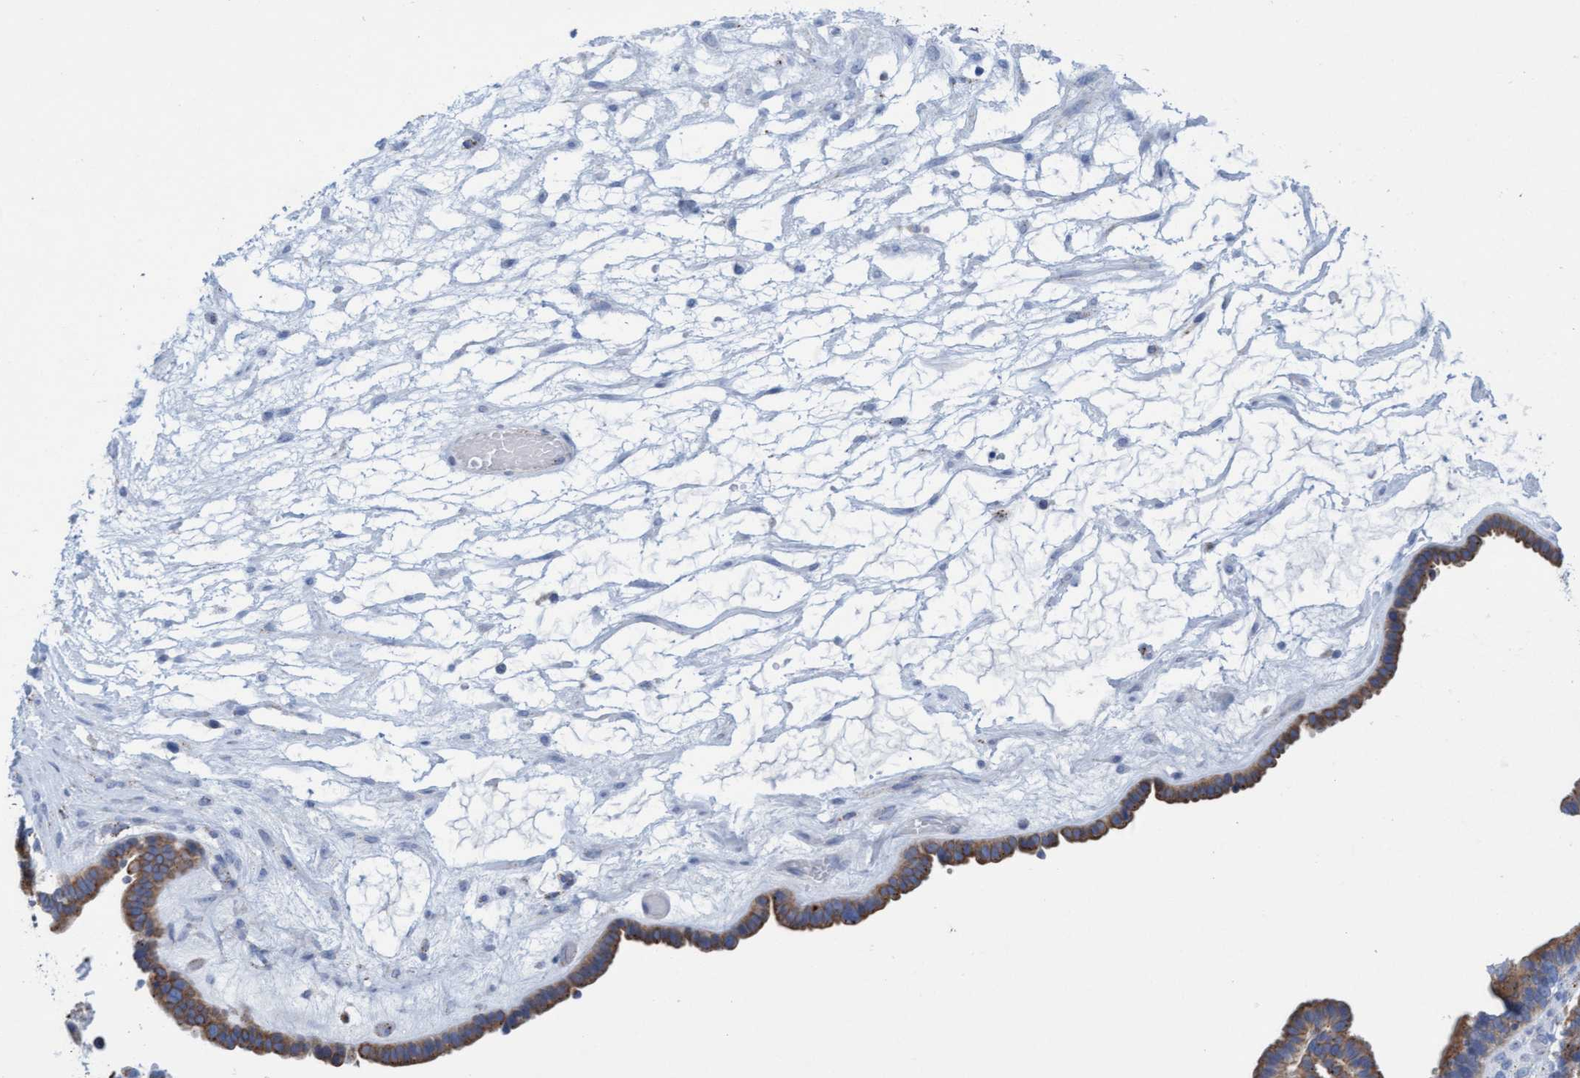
{"staining": {"intensity": "moderate", "quantity": ">75%", "location": "cytoplasmic/membranous"}, "tissue": "ovarian cancer", "cell_type": "Tumor cells", "image_type": "cancer", "snomed": [{"axis": "morphology", "description": "Cystadenocarcinoma, serous, NOS"}, {"axis": "topography", "description": "Ovary"}], "caption": "Immunohistochemistry histopathology image of human ovarian cancer stained for a protein (brown), which demonstrates medium levels of moderate cytoplasmic/membranous expression in approximately >75% of tumor cells.", "gene": "SGSH", "patient": {"sex": "female", "age": 56}}